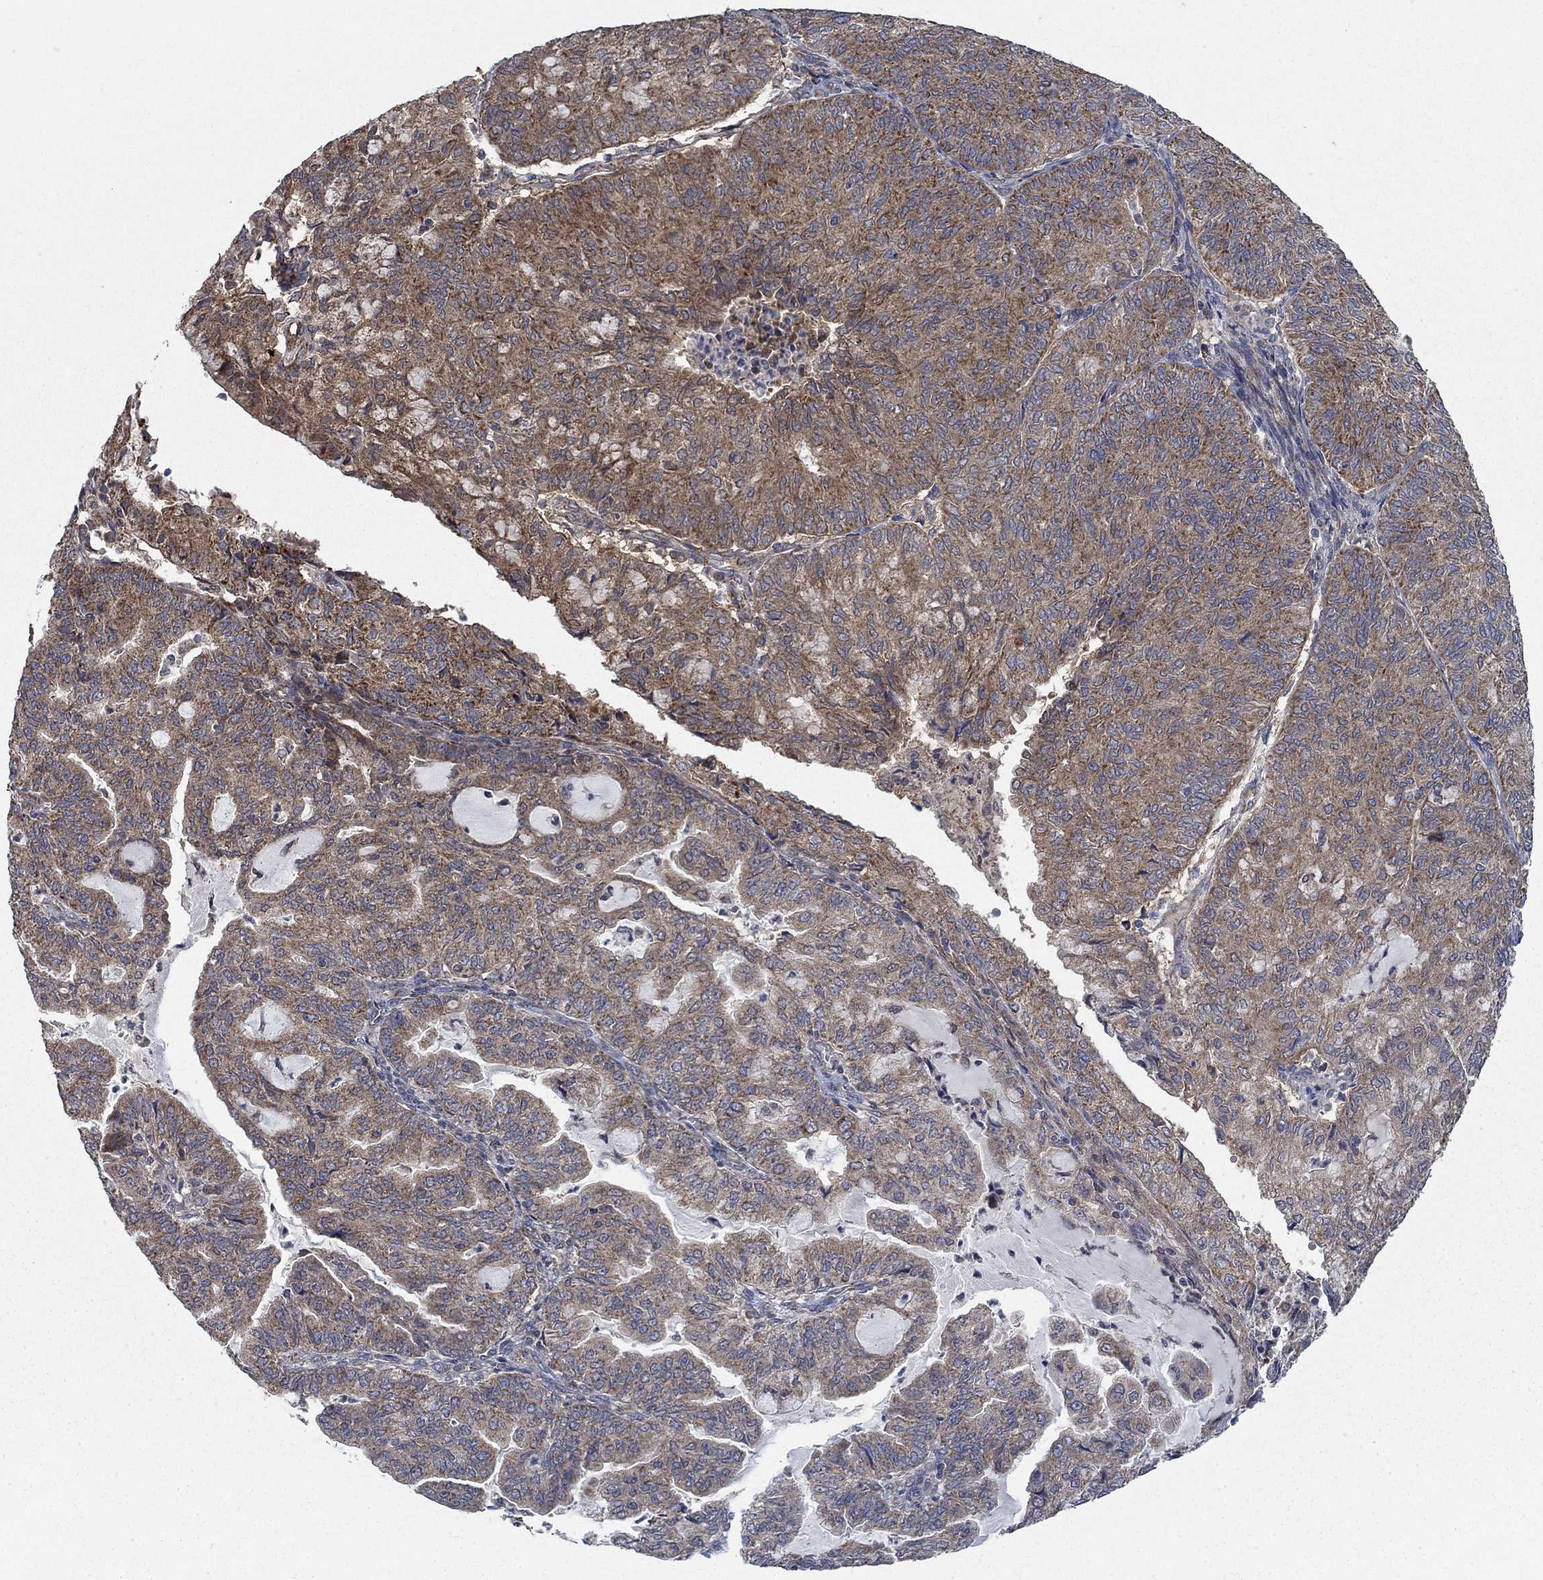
{"staining": {"intensity": "moderate", "quantity": ">75%", "location": "cytoplasmic/membranous"}, "tissue": "endometrial cancer", "cell_type": "Tumor cells", "image_type": "cancer", "snomed": [{"axis": "morphology", "description": "Adenocarcinoma, NOS"}, {"axis": "topography", "description": "Endometrium"}], "caption": "Immunohistochemical staining of endometrial adenocarcinoma reveals moderate cytoplasmic/membranous protein expression in about >75% of tumor cells.", "gene": "NME7", "patient": {"sex": "female", "age": 82}}